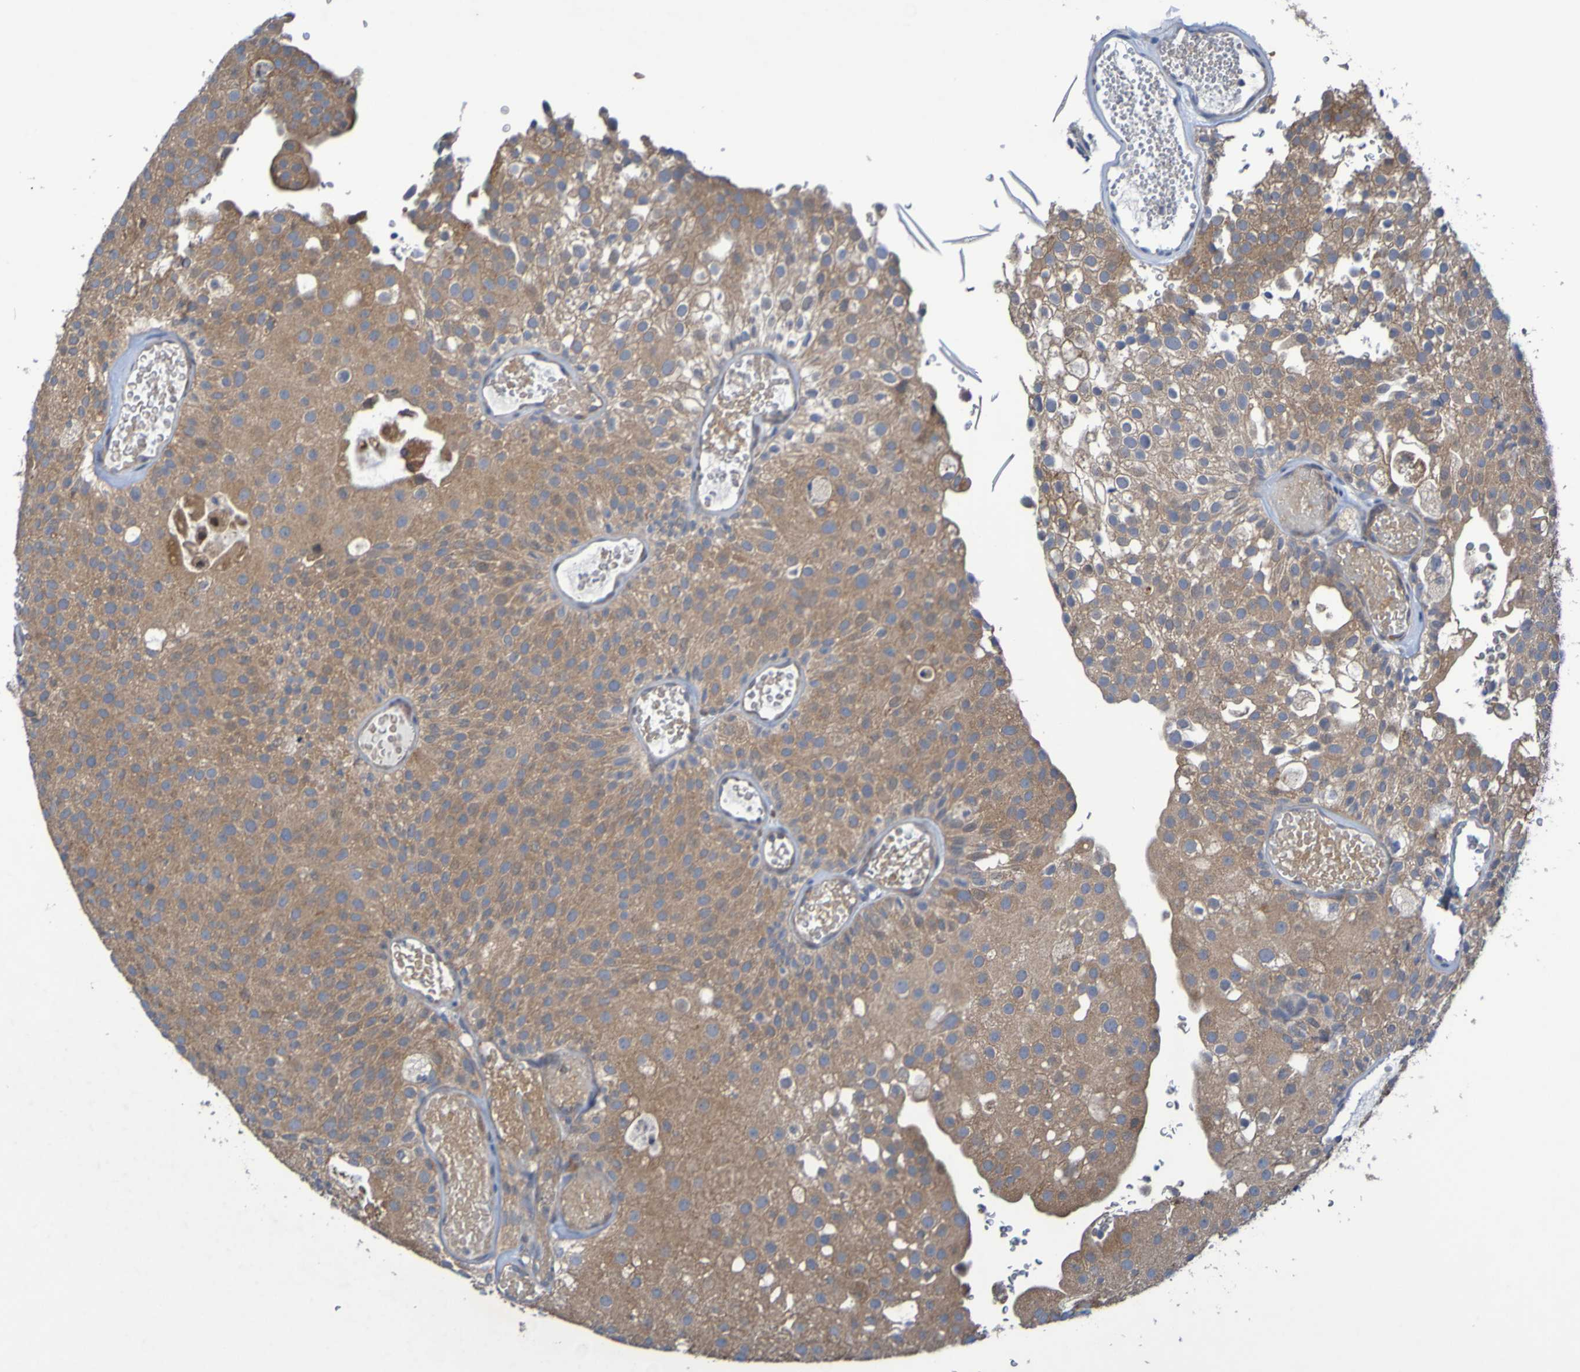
{"staining": {"intensity": "moderate", "quantity": ">75%", "location": "cytoplasmic/membranous"}, "tissue": "urothelial cancer", "cell_type": "Tumor cells", "image_type": "cancer", "snomed": [{"axis": "morphology", "description": "Urothelial carcinoma, Low grade"}, {"axis": "topography", "description": "Urinary bladder"}], "caption": "Protein analysis of low-grade urothelial carcinoma tissue shows moderate cytoplasmic/membranous expression in about >75% of tumor cells.", "gene": "SDK1", "patient": {"sex": "male", "age": 78}}